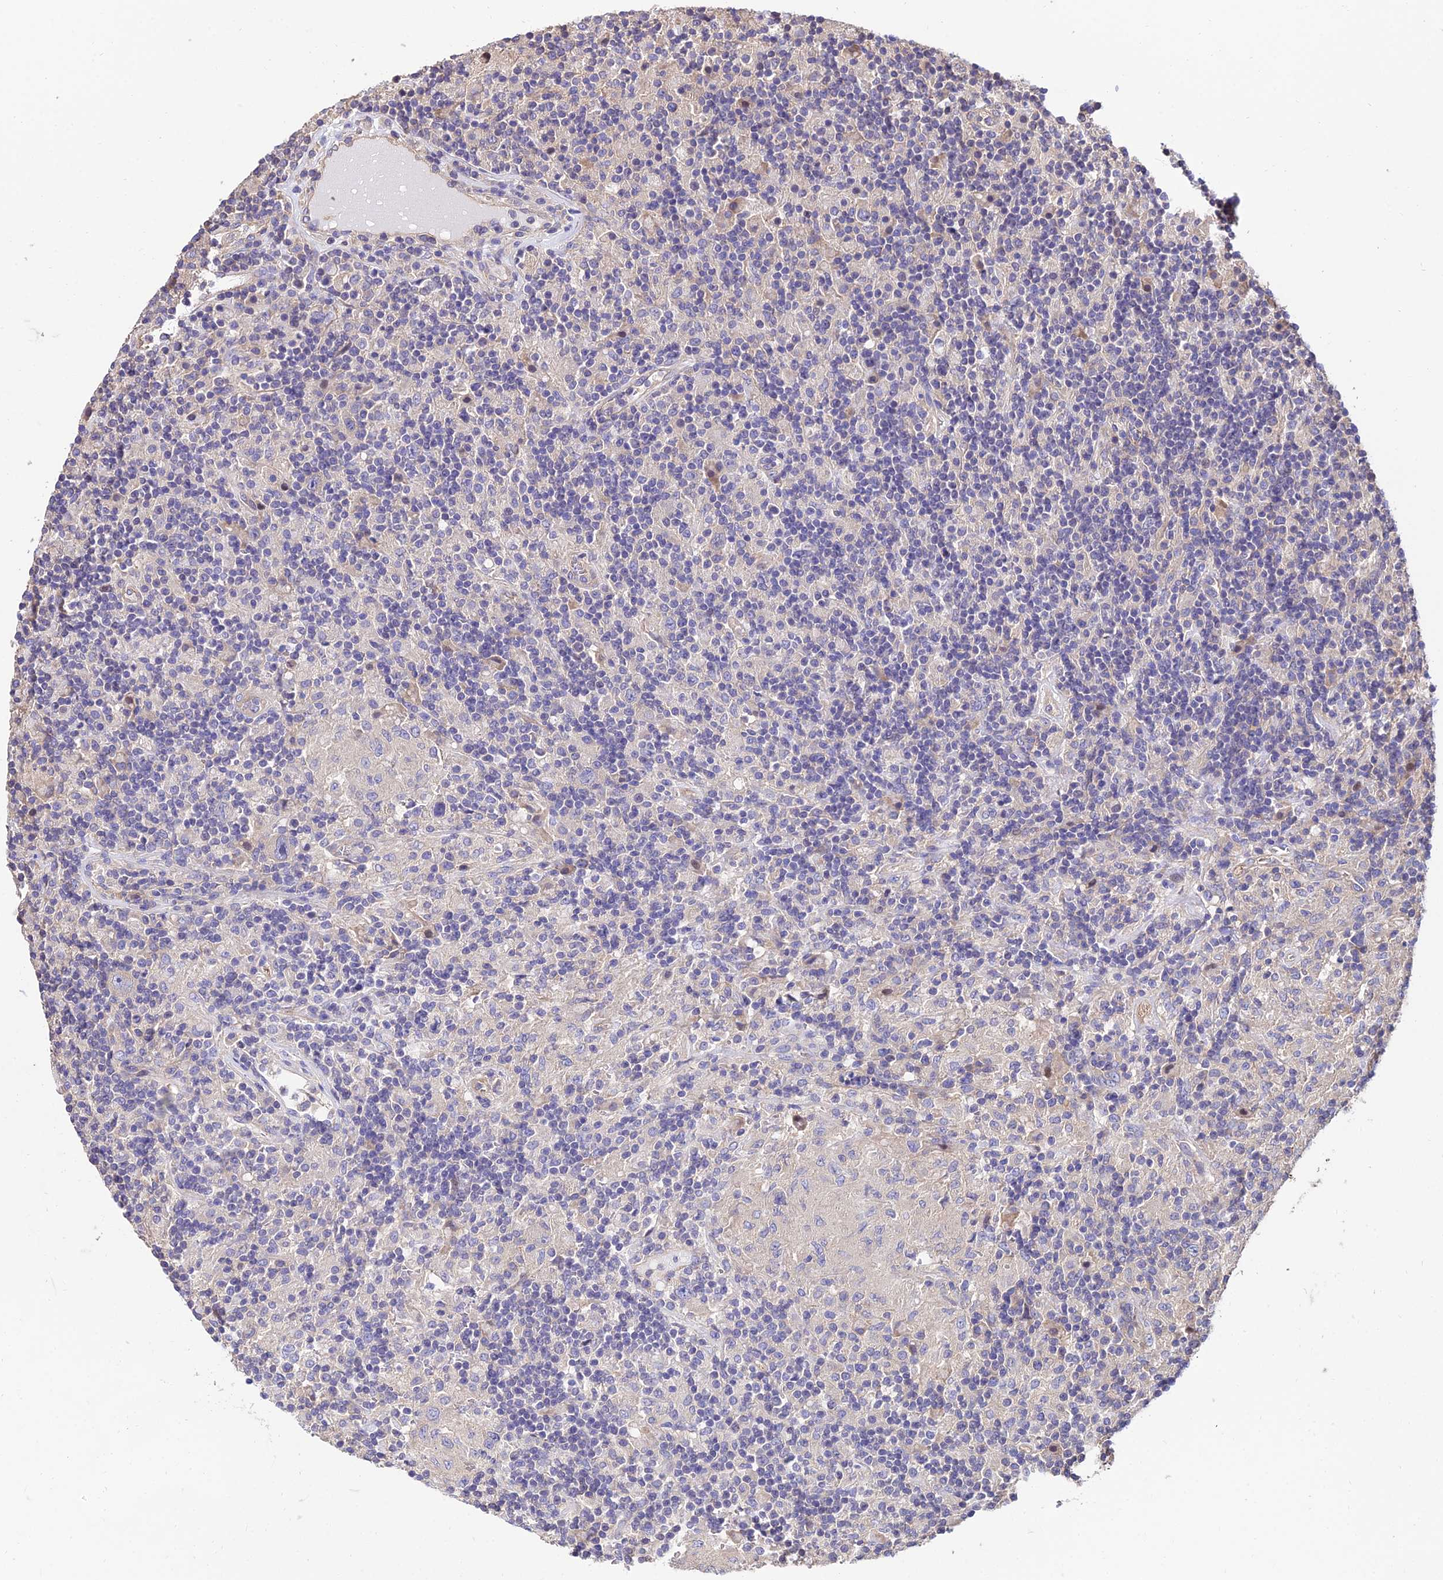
{"staining": {"intensity": "negative", "quantity": "none", "location": "none"}, "tissue": "lymphoma", "cell_type": "Tumor cells", "image_type": "cancer", "snomed": [{"axis": "morphology", "description": "Hodgkin's disease, NOS"}, {"axis": "topography", "description": "Lymph node"}], "caption": "DAB (3,3'-diaminobenzidine) immunohistochemical staining of human lymphoma shows no significant expression in tumor cells.", "gene": "CALM2", "patient": {"sex": "male", "age": 70}}